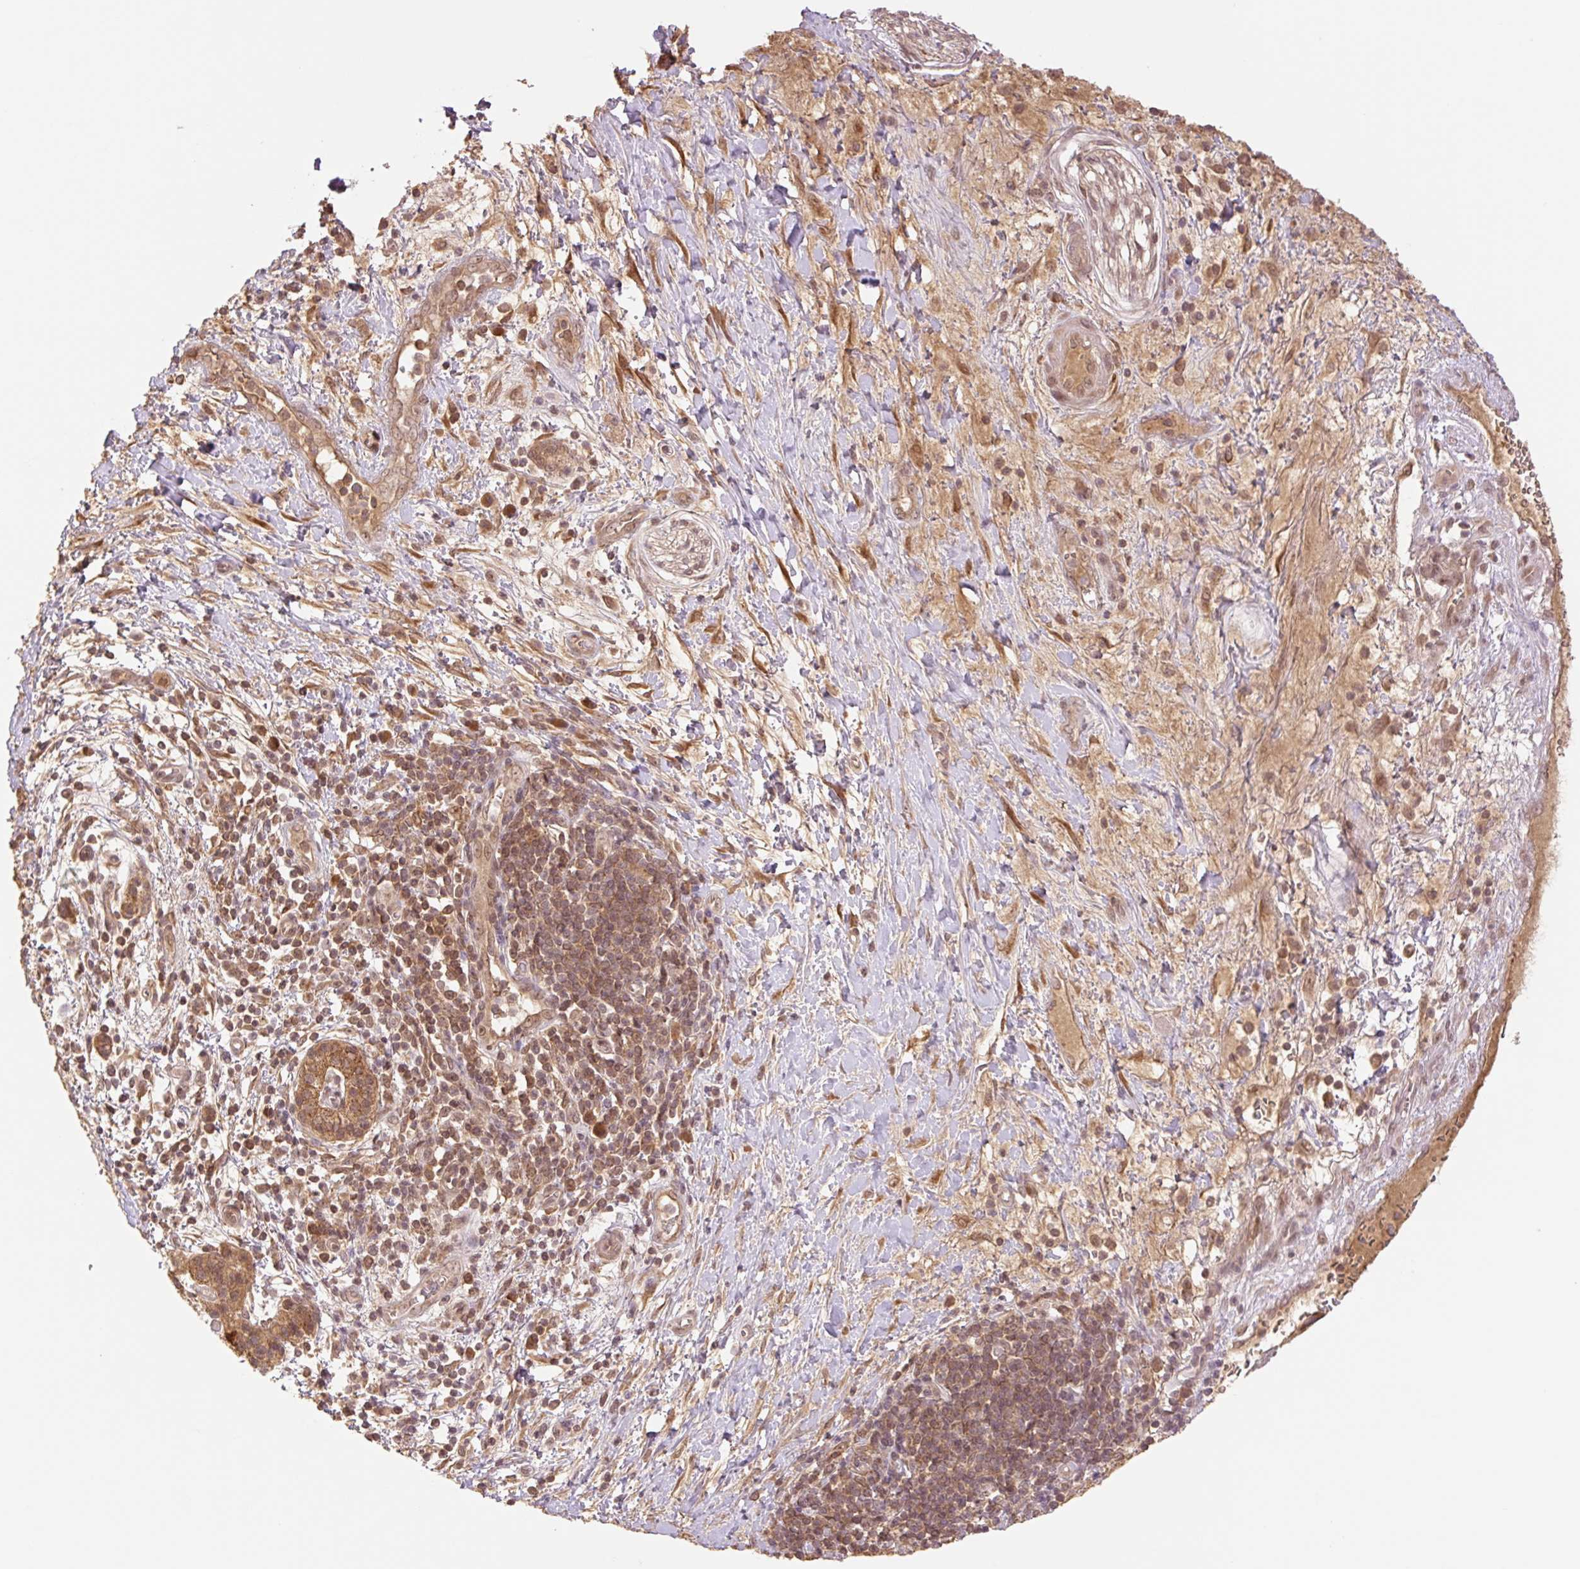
{"staining": {"intensity": "moderate", "quantity": ">75%", "location": "cytoplasmic/membranous"}, "tissue": "pancreatic cancer", "cell_type": "Tumor cells", "image_type": "cancer", "snomed": [{"axis": "morphology", "description": "Adenocarcinoma, NOS"}, {"axis": "topography", "description": "Pancreas"}], "caption": "IHC micrograph of adenocarcinoma (pancreatic) stained for a protein (brown), which demonstrates medium levels of moderate cytoplasmic/membranous expression in about >75% of tumor cells.", "gene": "YJU2B", "patient": {"sex": "male", "age": 68}}